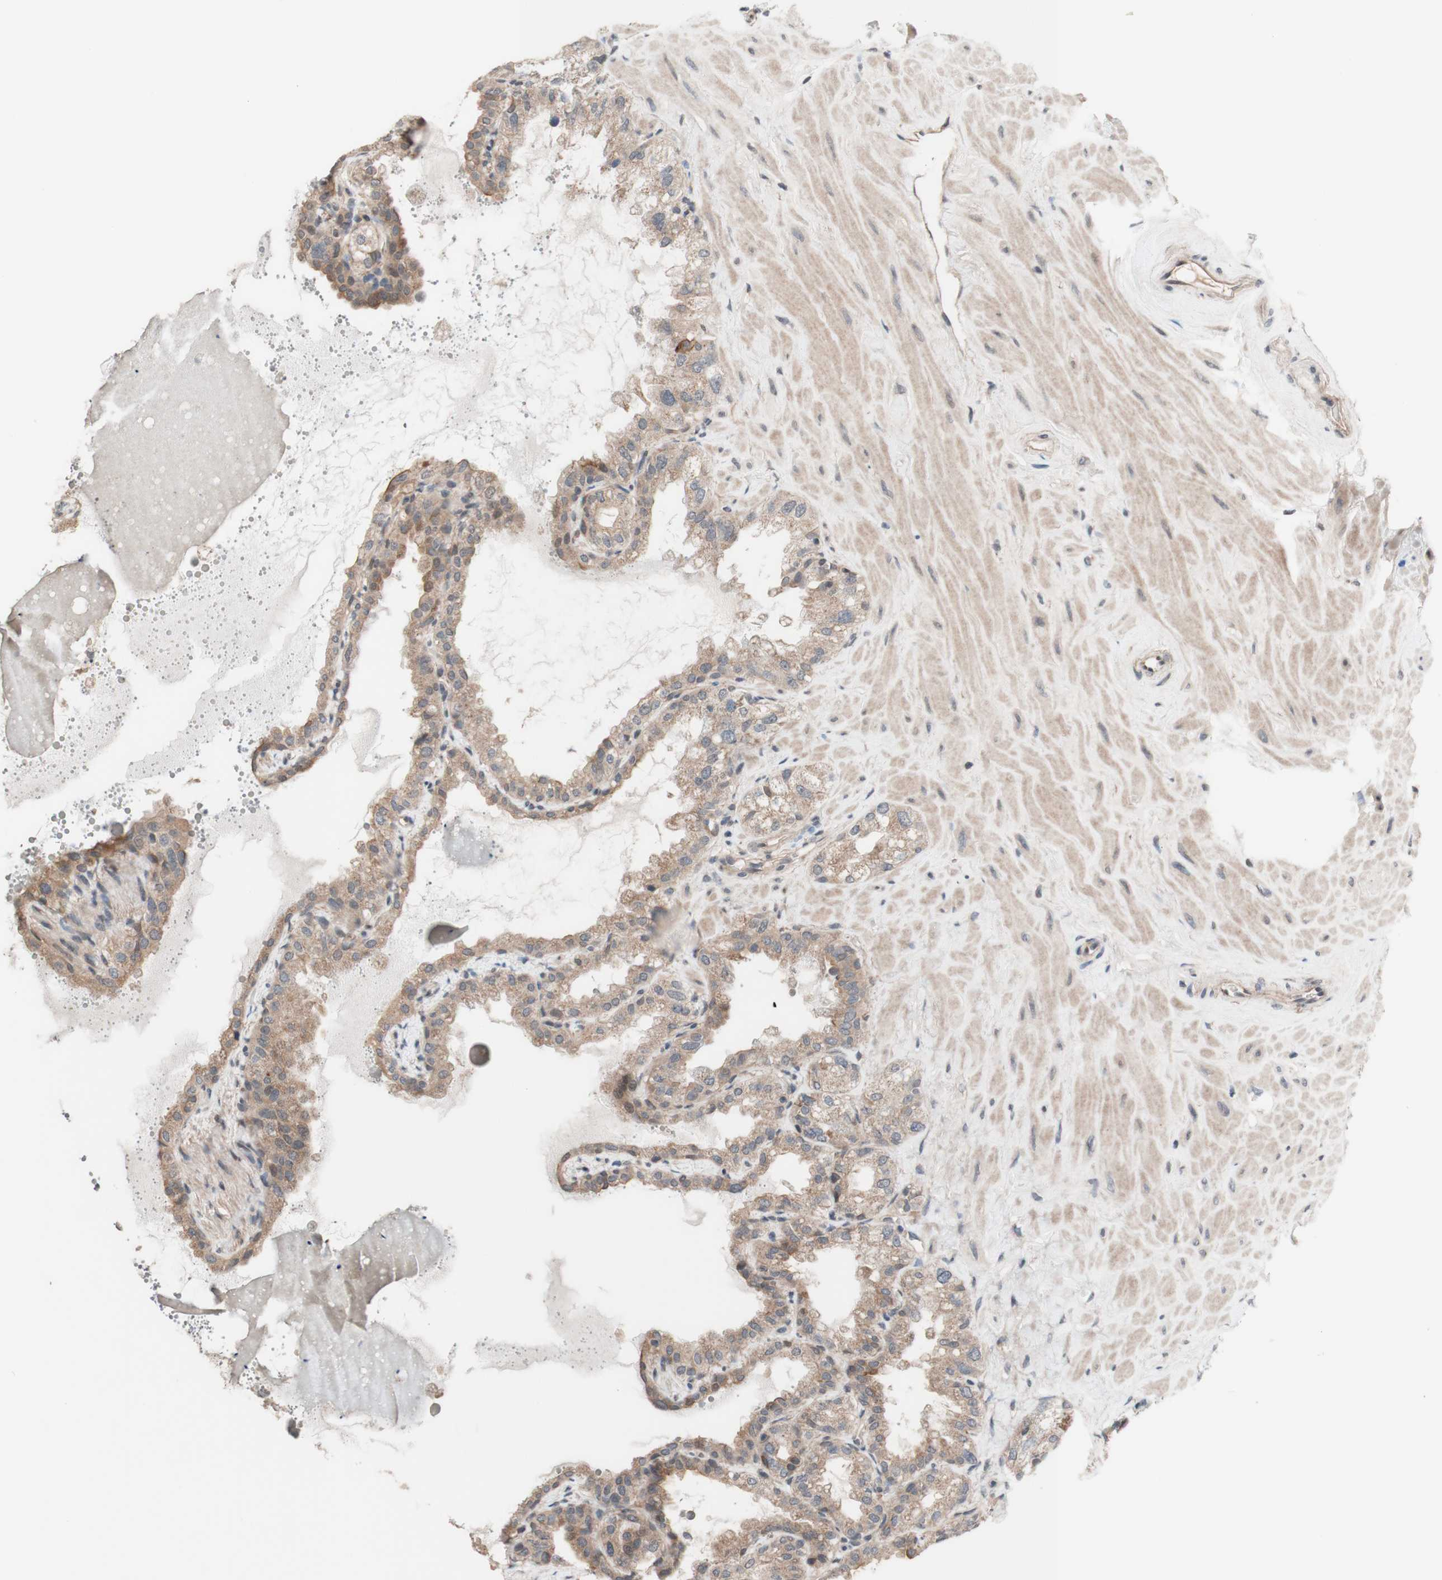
{"staining": {"intensity": "moderate", "quantity": ">75%", "location": "cytoplasmic/membranous"}, "tissue": "seminal vesicle", "cell_type": "Glandular cells", "image_type": "normal", "snomed": [{"axis": "morphology", "description": "Normal tissue, NOS"}, {"axis": "topography", "description": "Seminal veicle"}], "caption": "Immunohistochemistry (IHC) staining of normal seminal vesicle, which demonstrates medium levels of moderate cytoplasmic/membranous expression in about >75% of glandular cells indicating moderate cytoplasmic/membranous protein staining. The staining was performed using DAB (3,3'-diaminobenzidine) (brown) for protein detection and nuclei were counterstained in hematoxylin (blue).", "gene": "CD55", "patient": {"sex": "male", "age": 68}}